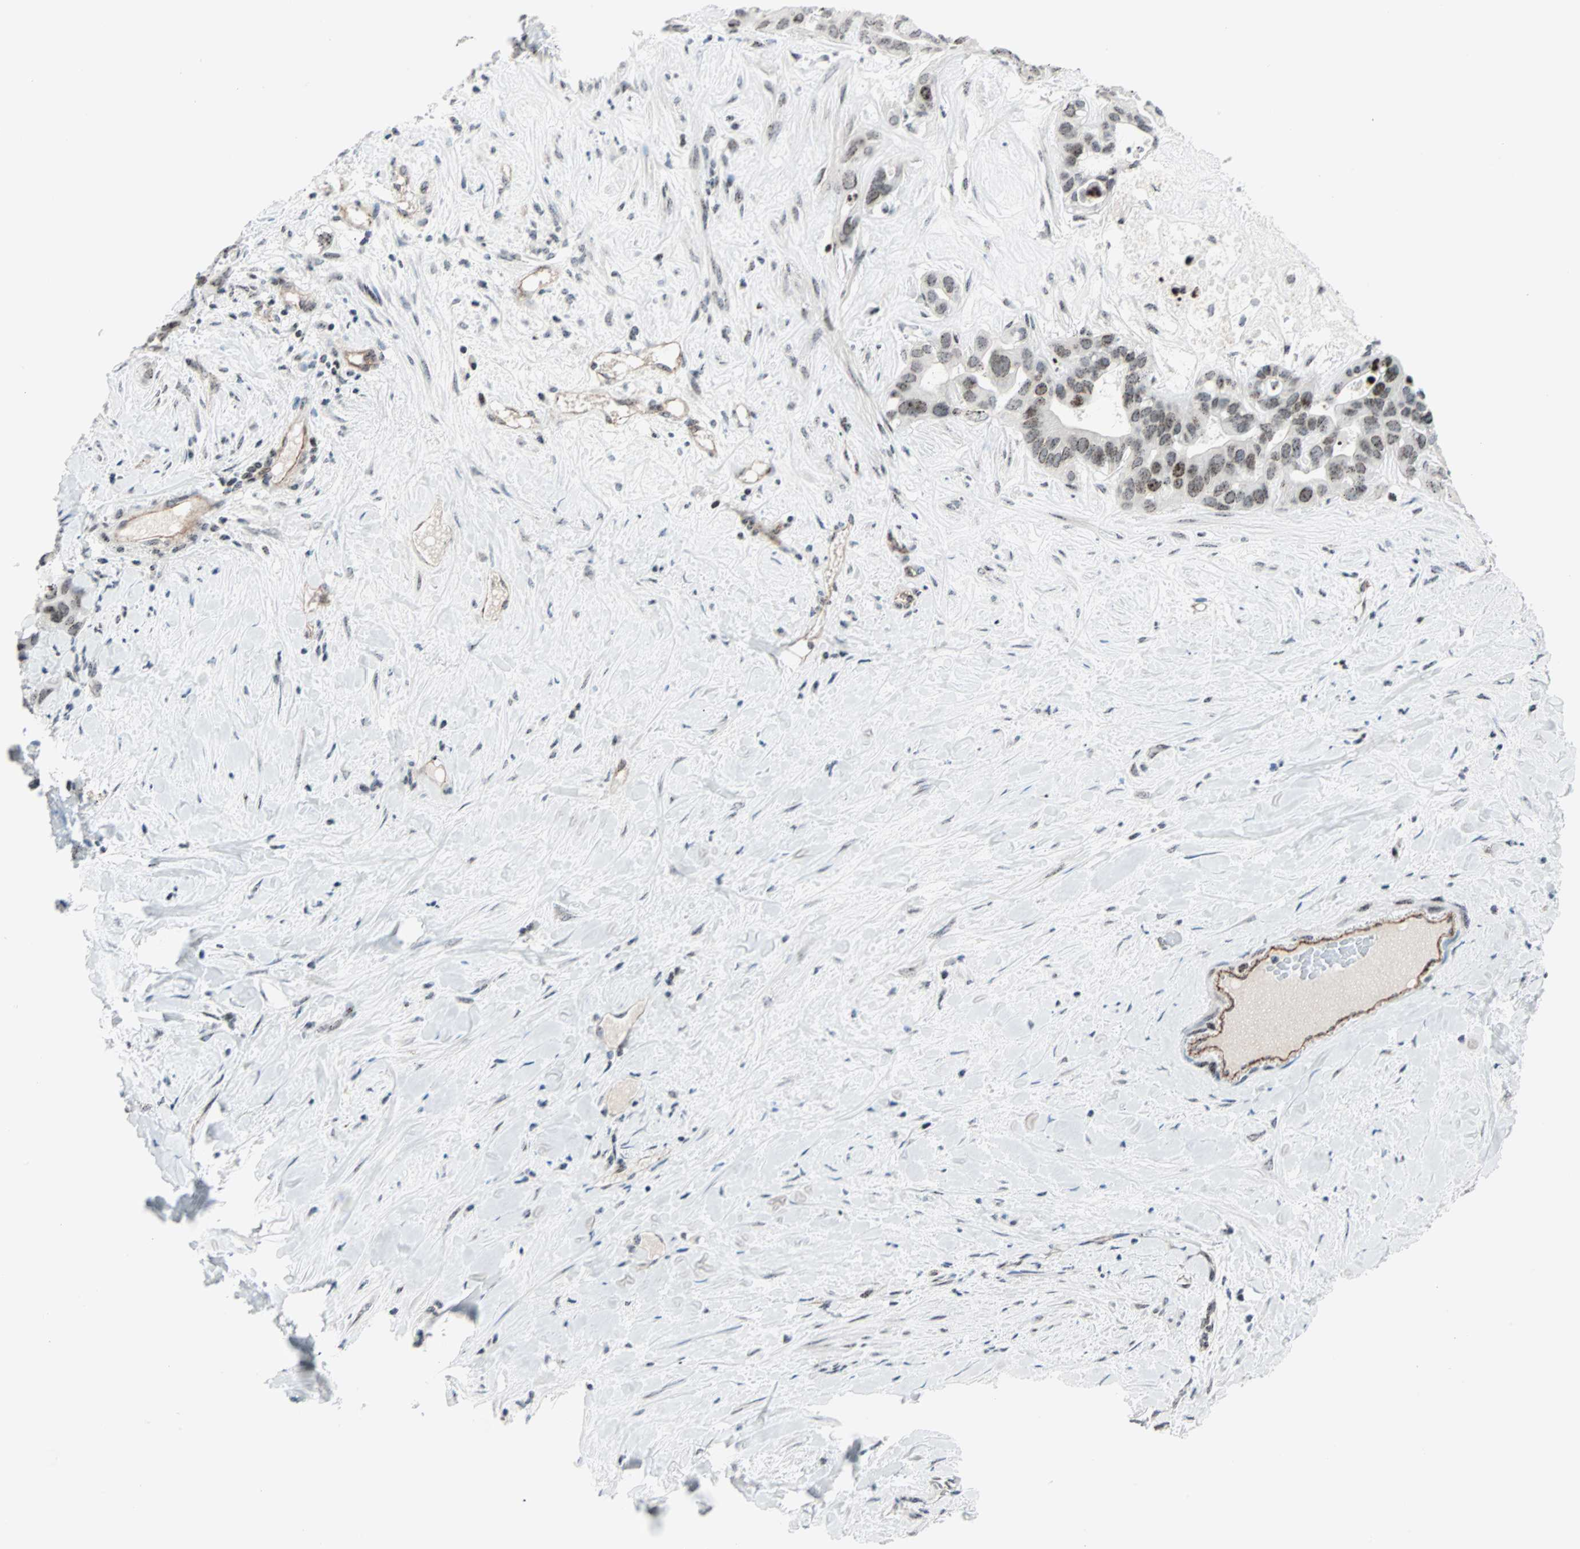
{"staining": {"intensity": "weak", "quantity": ">75%", "location": "nuclear"}, "tissue": "liver cancer", "cell_type": "Tumor cells", "image_type": "cancer", "snomed": [{"axis": "morphology", "description": "Cholangiocarcinoma"}, {"axis": "topography", "description": "Liver"}], "caption": "Weak nuclear protein positivity is seen in approximately >75% of tumor cells in cholangiocarcinoma (liver).", "gene": "CENPA", "patient": {"sex": "female", "age": 65}}